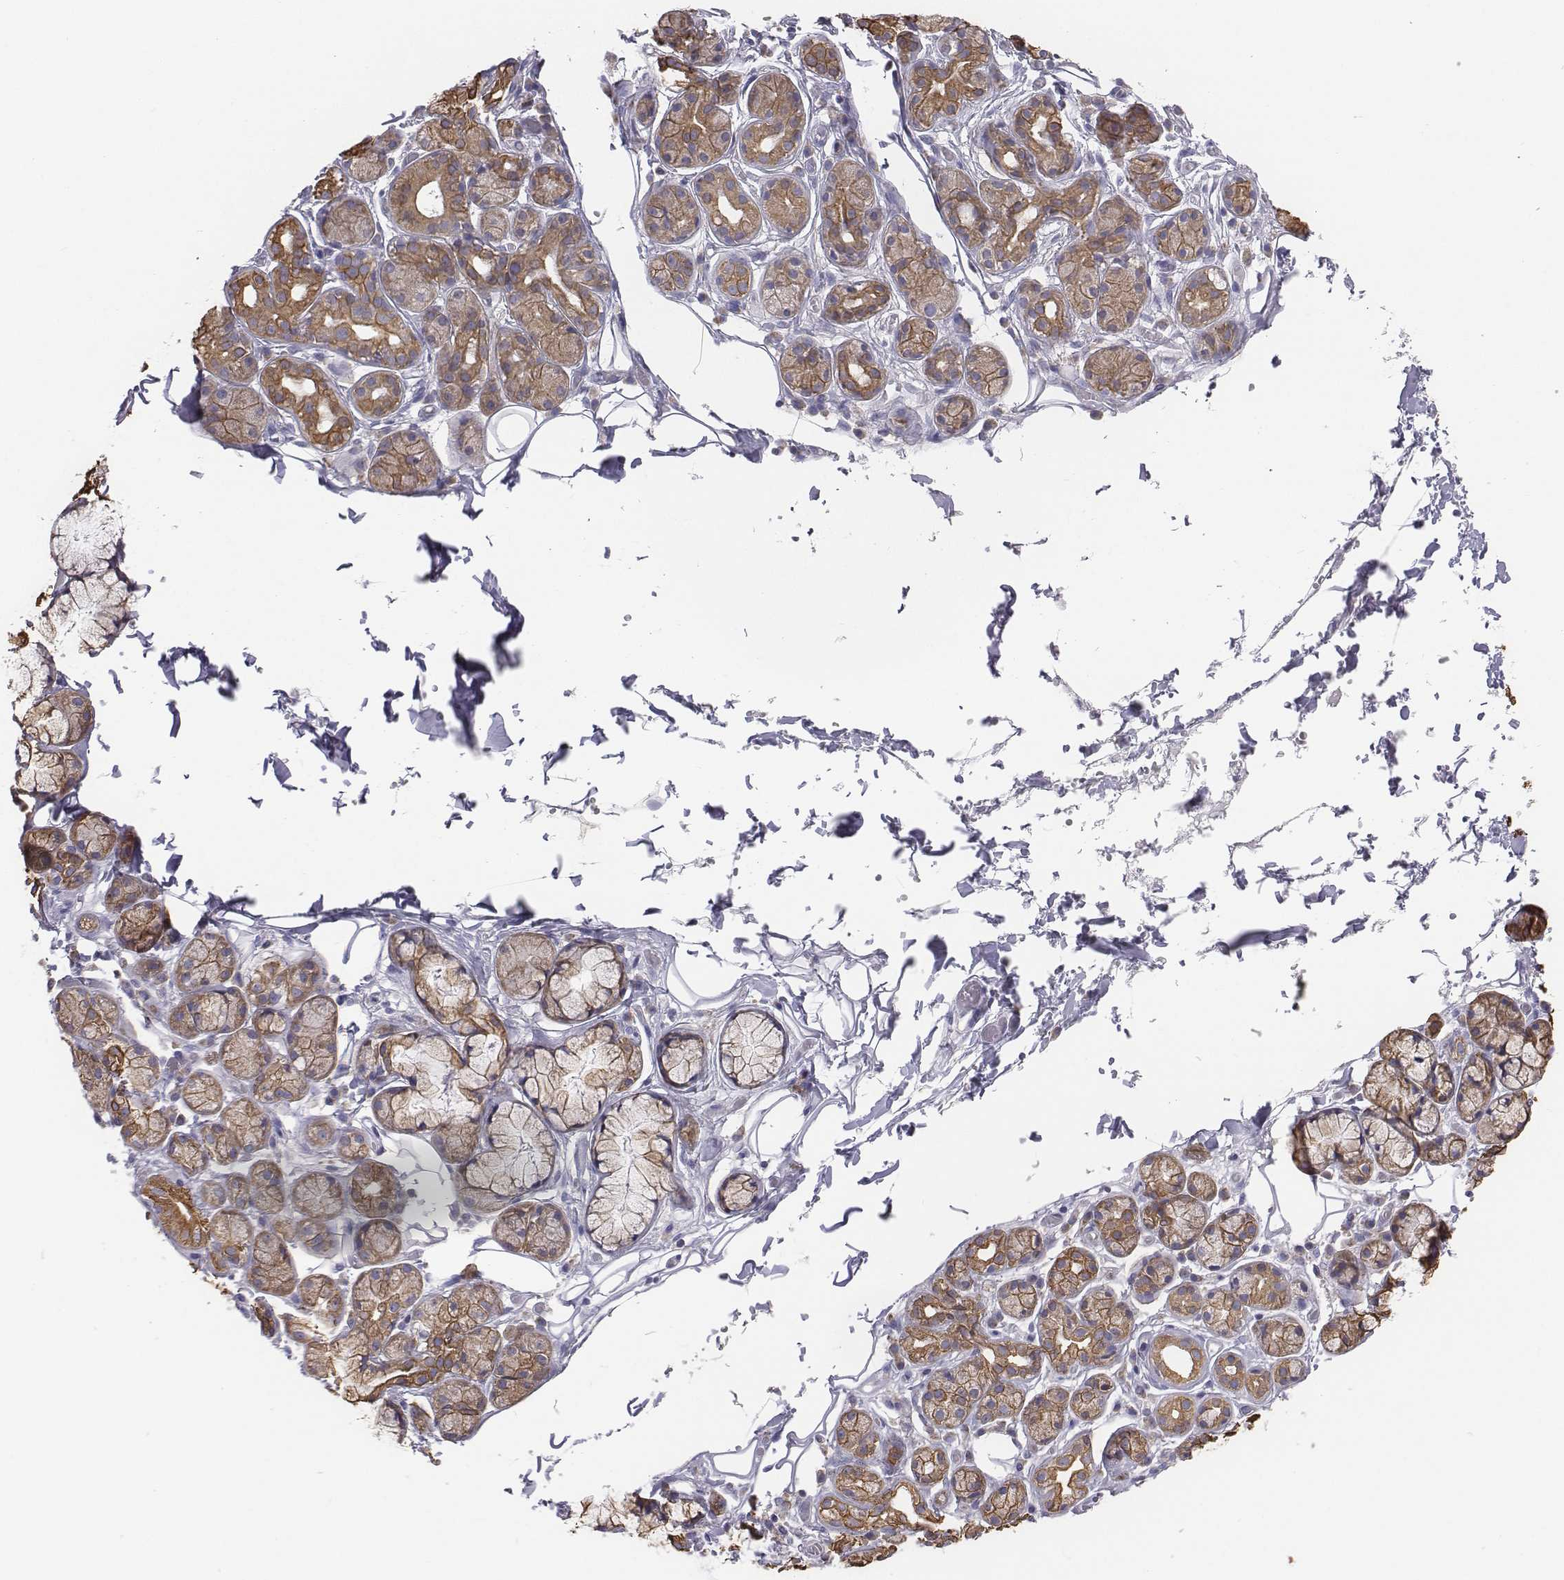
{"staining": {"intensity": "moderate", "quantity": "<25%", "location": "cytoplasmic/membranous"}, "tissue": "salivary gland", "cell_type": "Glandular cells", "image_type": "normal", "snomed": [{"axis": "morphology", "description": "Normal tissue, NOS"}, {"axis": "topography", "description": "Salivary gland"}, {"axis": "topography", "description": "Peripheral nerve tissue"}], "caption": "The micrograph displays immunohistochemical staining of benign salivary gland. There is moderate cytoplasmic/membranous positivity is identified in approximately <25% of glandular cells.", "gene": "CHST14", "patient": {"sex": "male", "age": 71}}